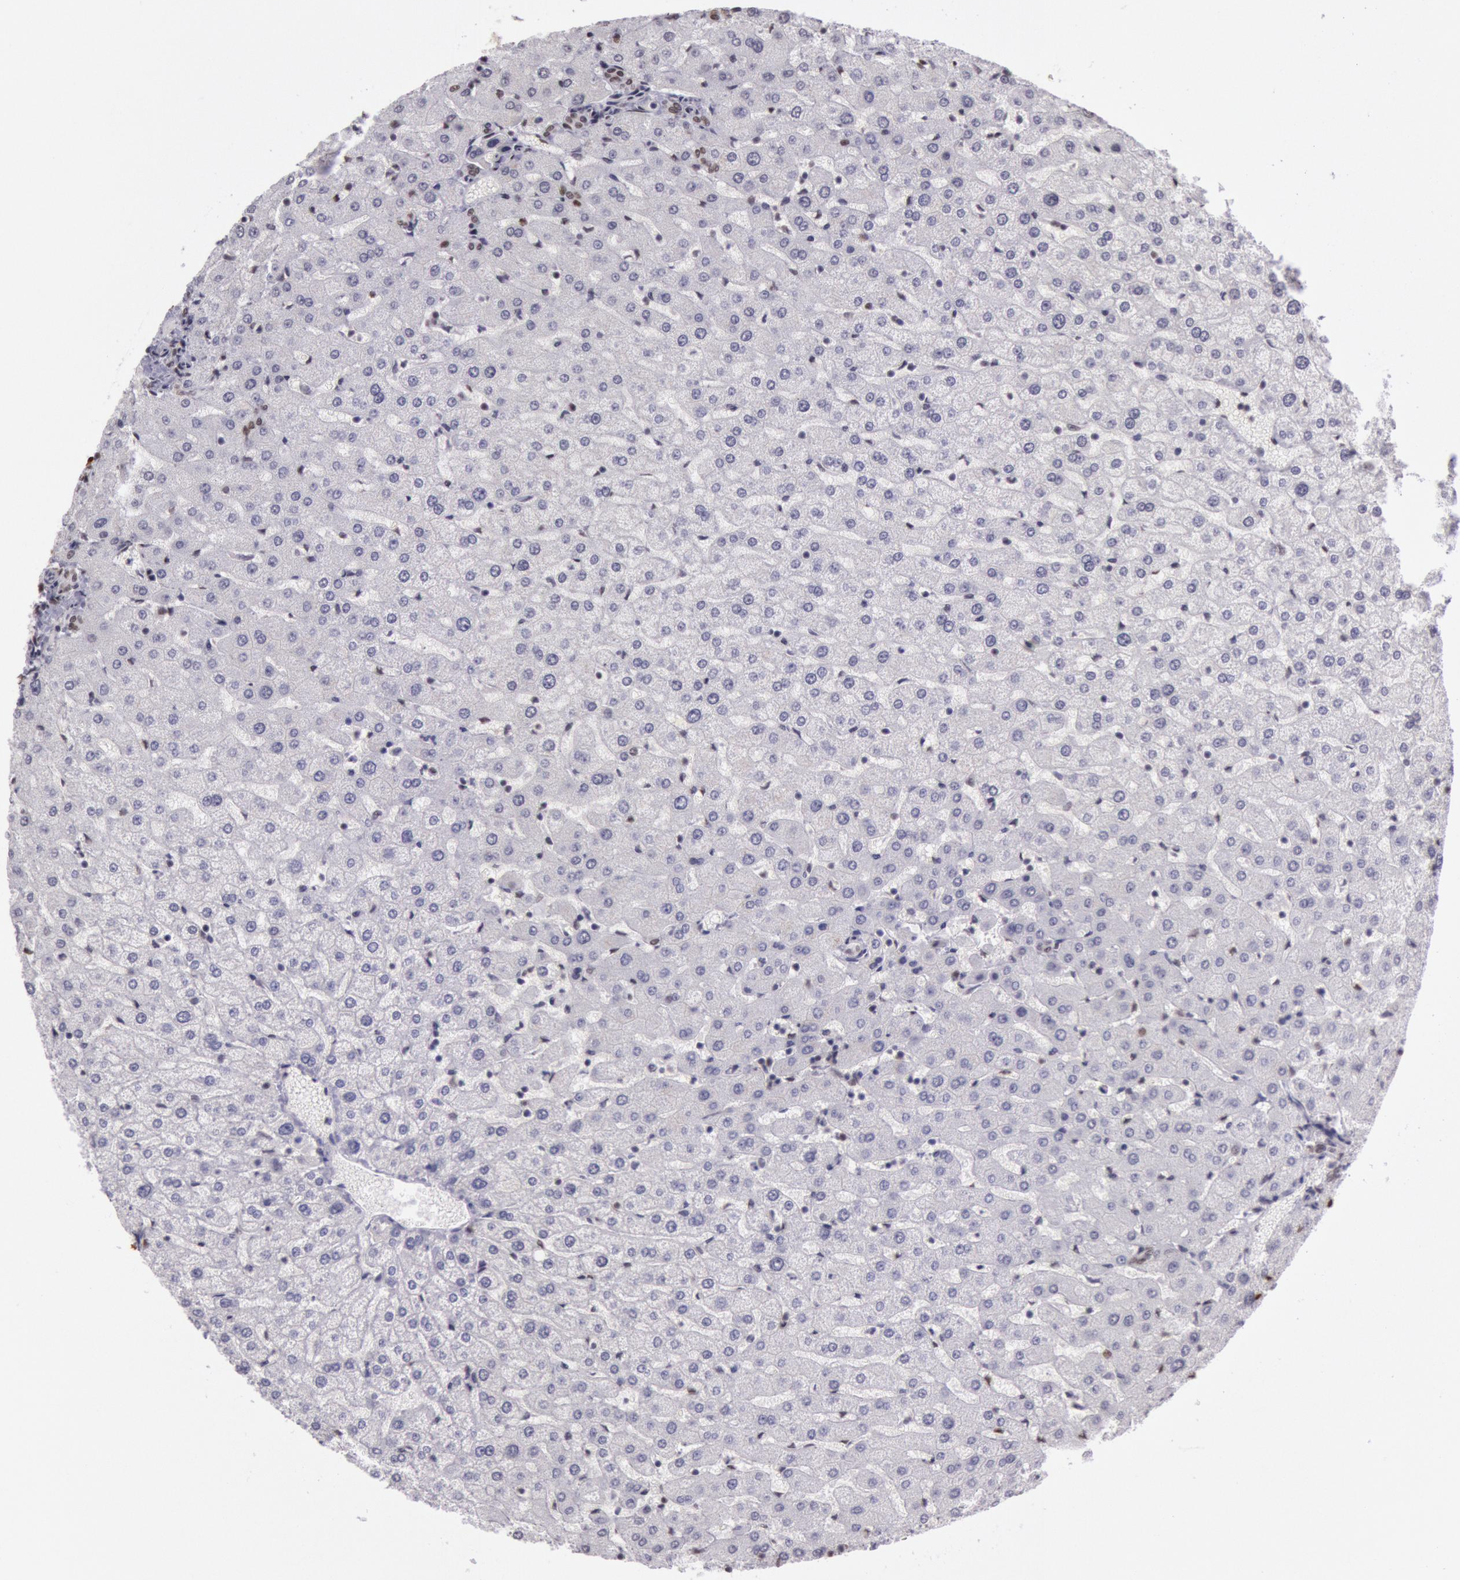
{"staining": {"intensity": "moderate", "quantity": ">75%", "location": "nuclear"}, "tissue": "liver", "cell_type": "Cholangiocytes", "image_type": "normal", "snomed": [{"axis": "morphology", "description": "Normal tissue, NOS"}, {"axis": "morphology", "description": "Fibrosis, NOS"}, {"axis": "topography", "description": "Liver"}], "caption": "IHC micrograph of unremarkable human liver stained for a protein (brown), which demonstrates medium levels of moderate nuclear positivity in approximately >75% of cholangiocytes.", "gene": "HNRNPH1", "patient": {"sex": "female", "age": 29}}